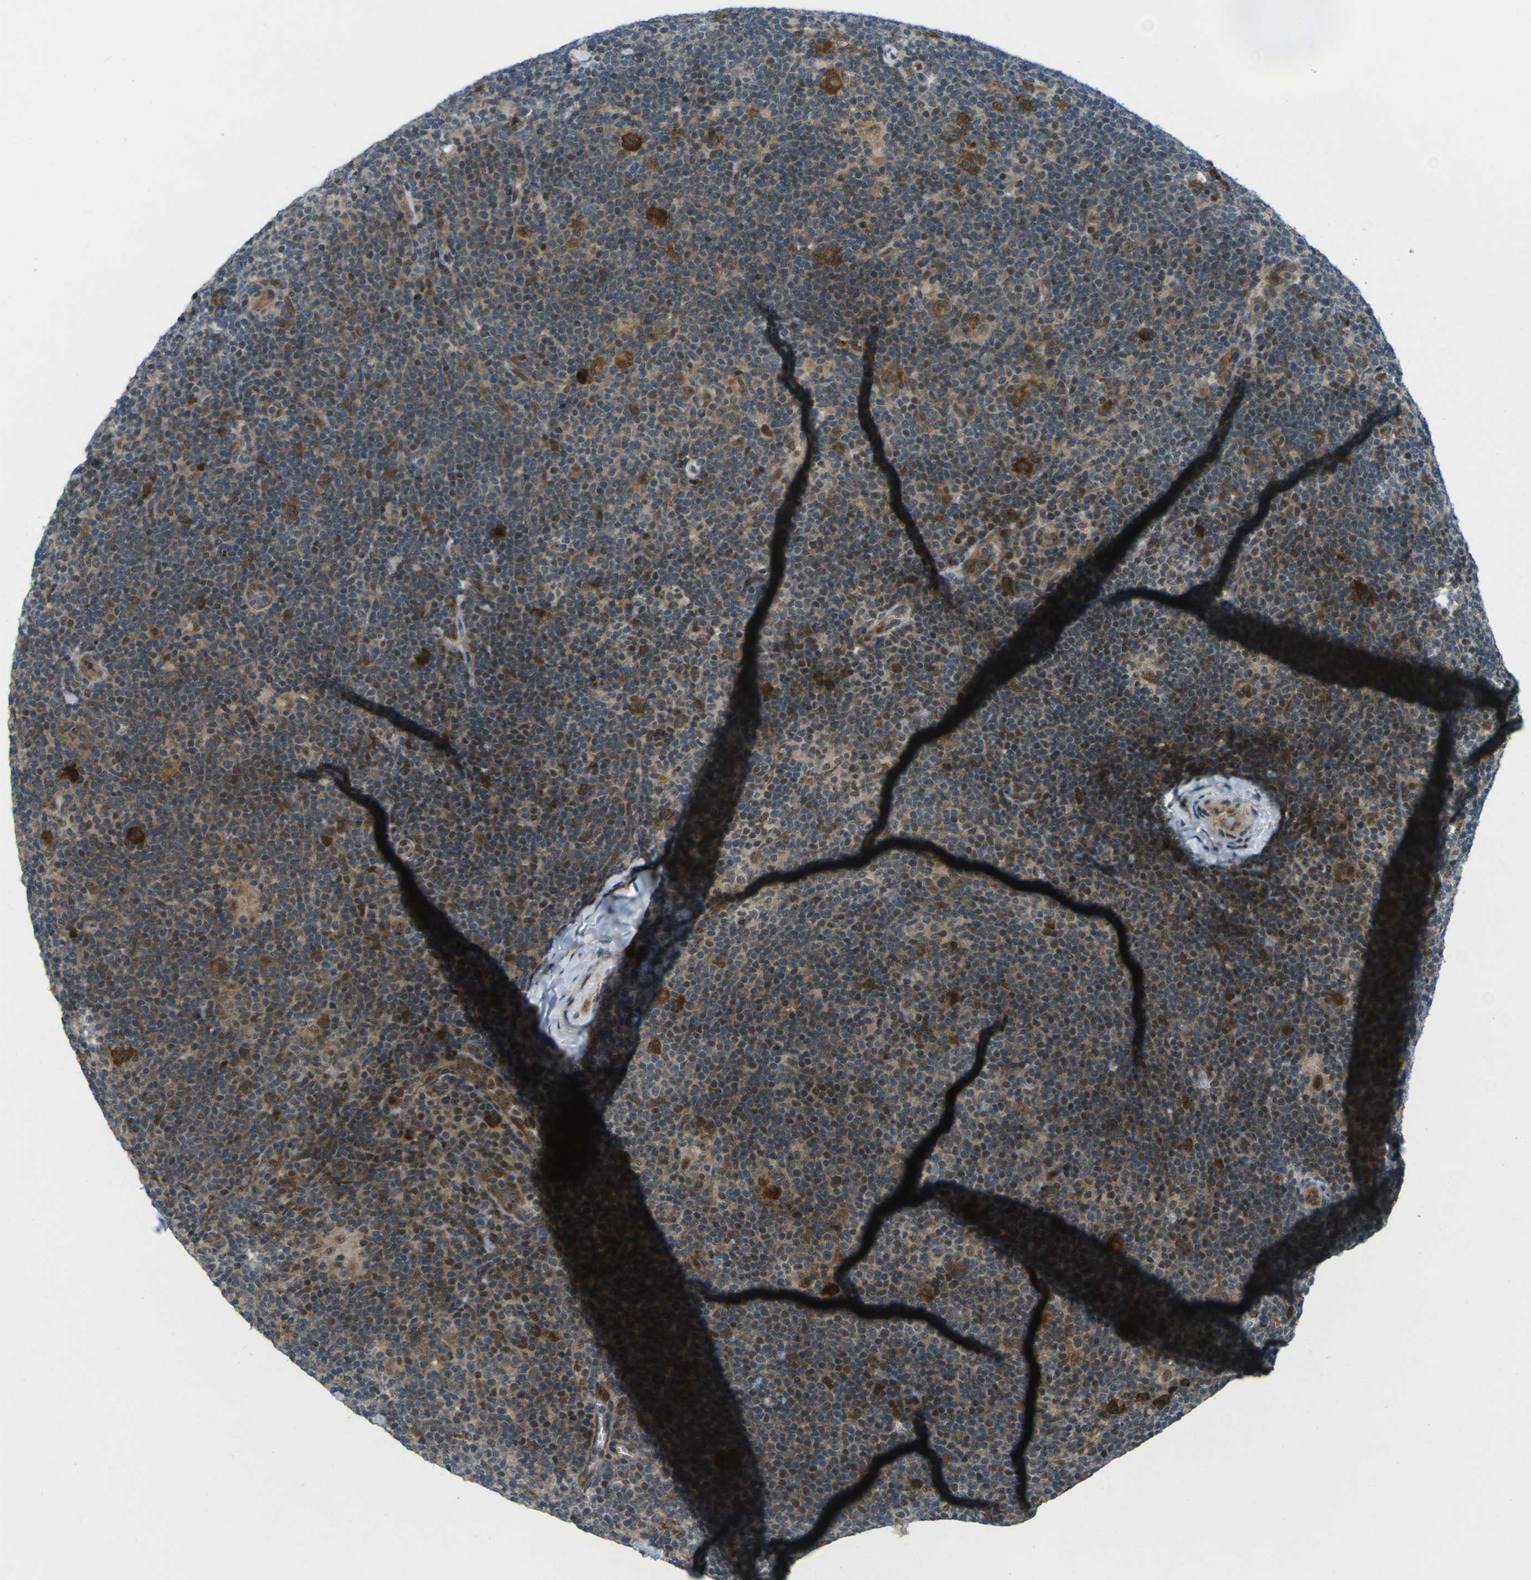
{"staining": {"intensity": "moderate", "quantity": ">75%", "location": "cytoplasmic/membranous"}, "tissue": "lymphoma", "cell_type": "Tumor cells", "image_type": "cancer", "snomed": [{"axis": "morphology", "description": "Hodgkin's disease, NOS"}, {"axis": "topography", "description": "Lymph node"}], "caption": "Lymphoma stained for a protein shows moderate cytoplasmic/membranous positivity in tumor cells. (DAB (3,3'-diaminobenzidine) IHC, brown staining for protein, blue staining for nuclei).", "gene": "UBE2S", "patient": {"sex": "female", "age": 57}}